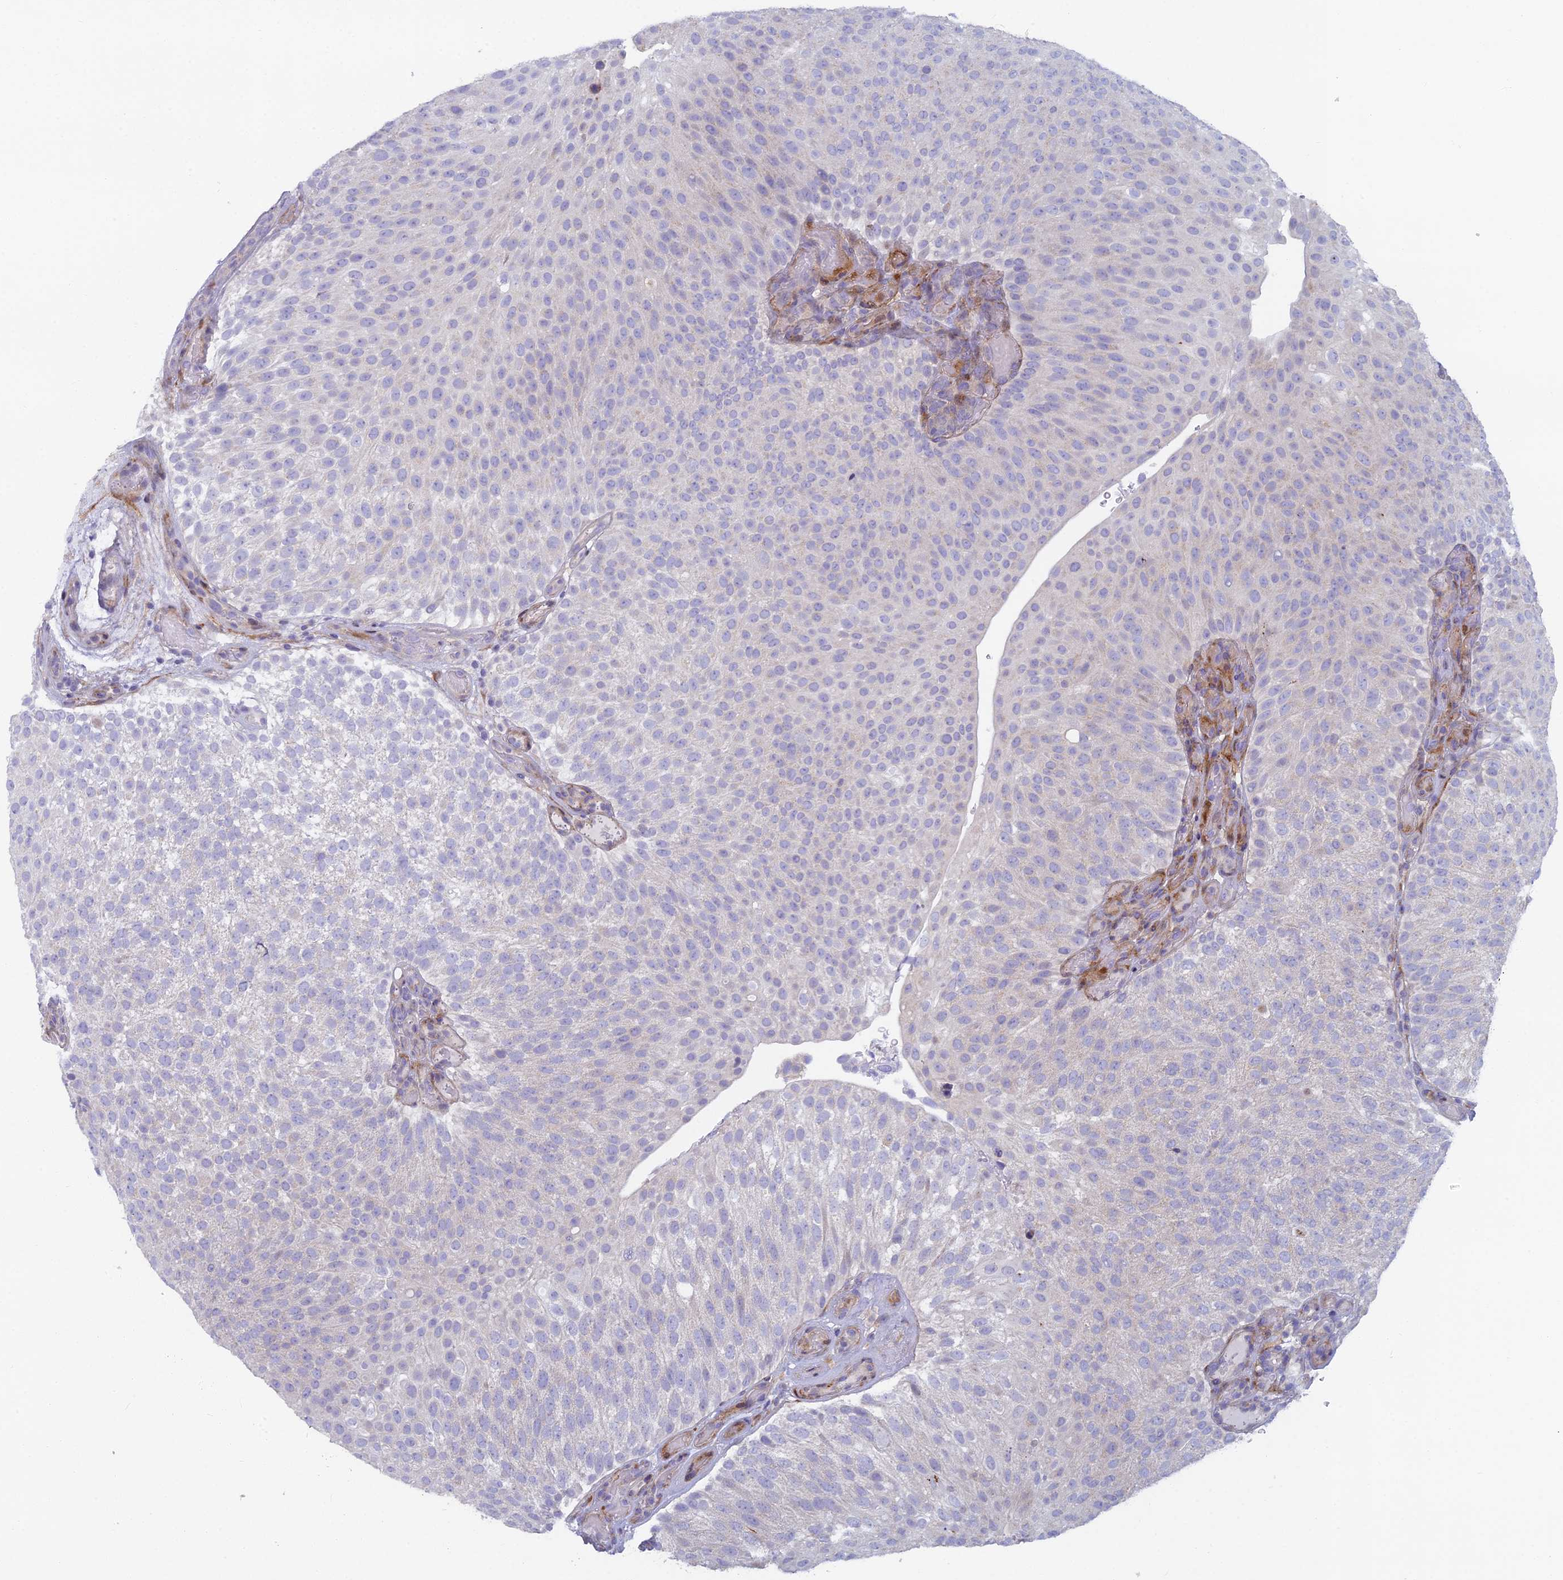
{"staining": {"intensity": "negative", "quantity": "none", "location": "none"}, "tissue": "urothelial cancer", "cell_type": "Tumor cells", "image_type": "cancer", "snomed": [{"axis": "morphology", "description": "Urothelial carcinoma, Low grade"}, {"axis": "topography", "description": "Urinary bladder"}], "caption": "Tumor cells are negative for brown protein staining in urothelial cancer.", "gene": "B9D2", "patient": {"sex": "male", "age": 78}}